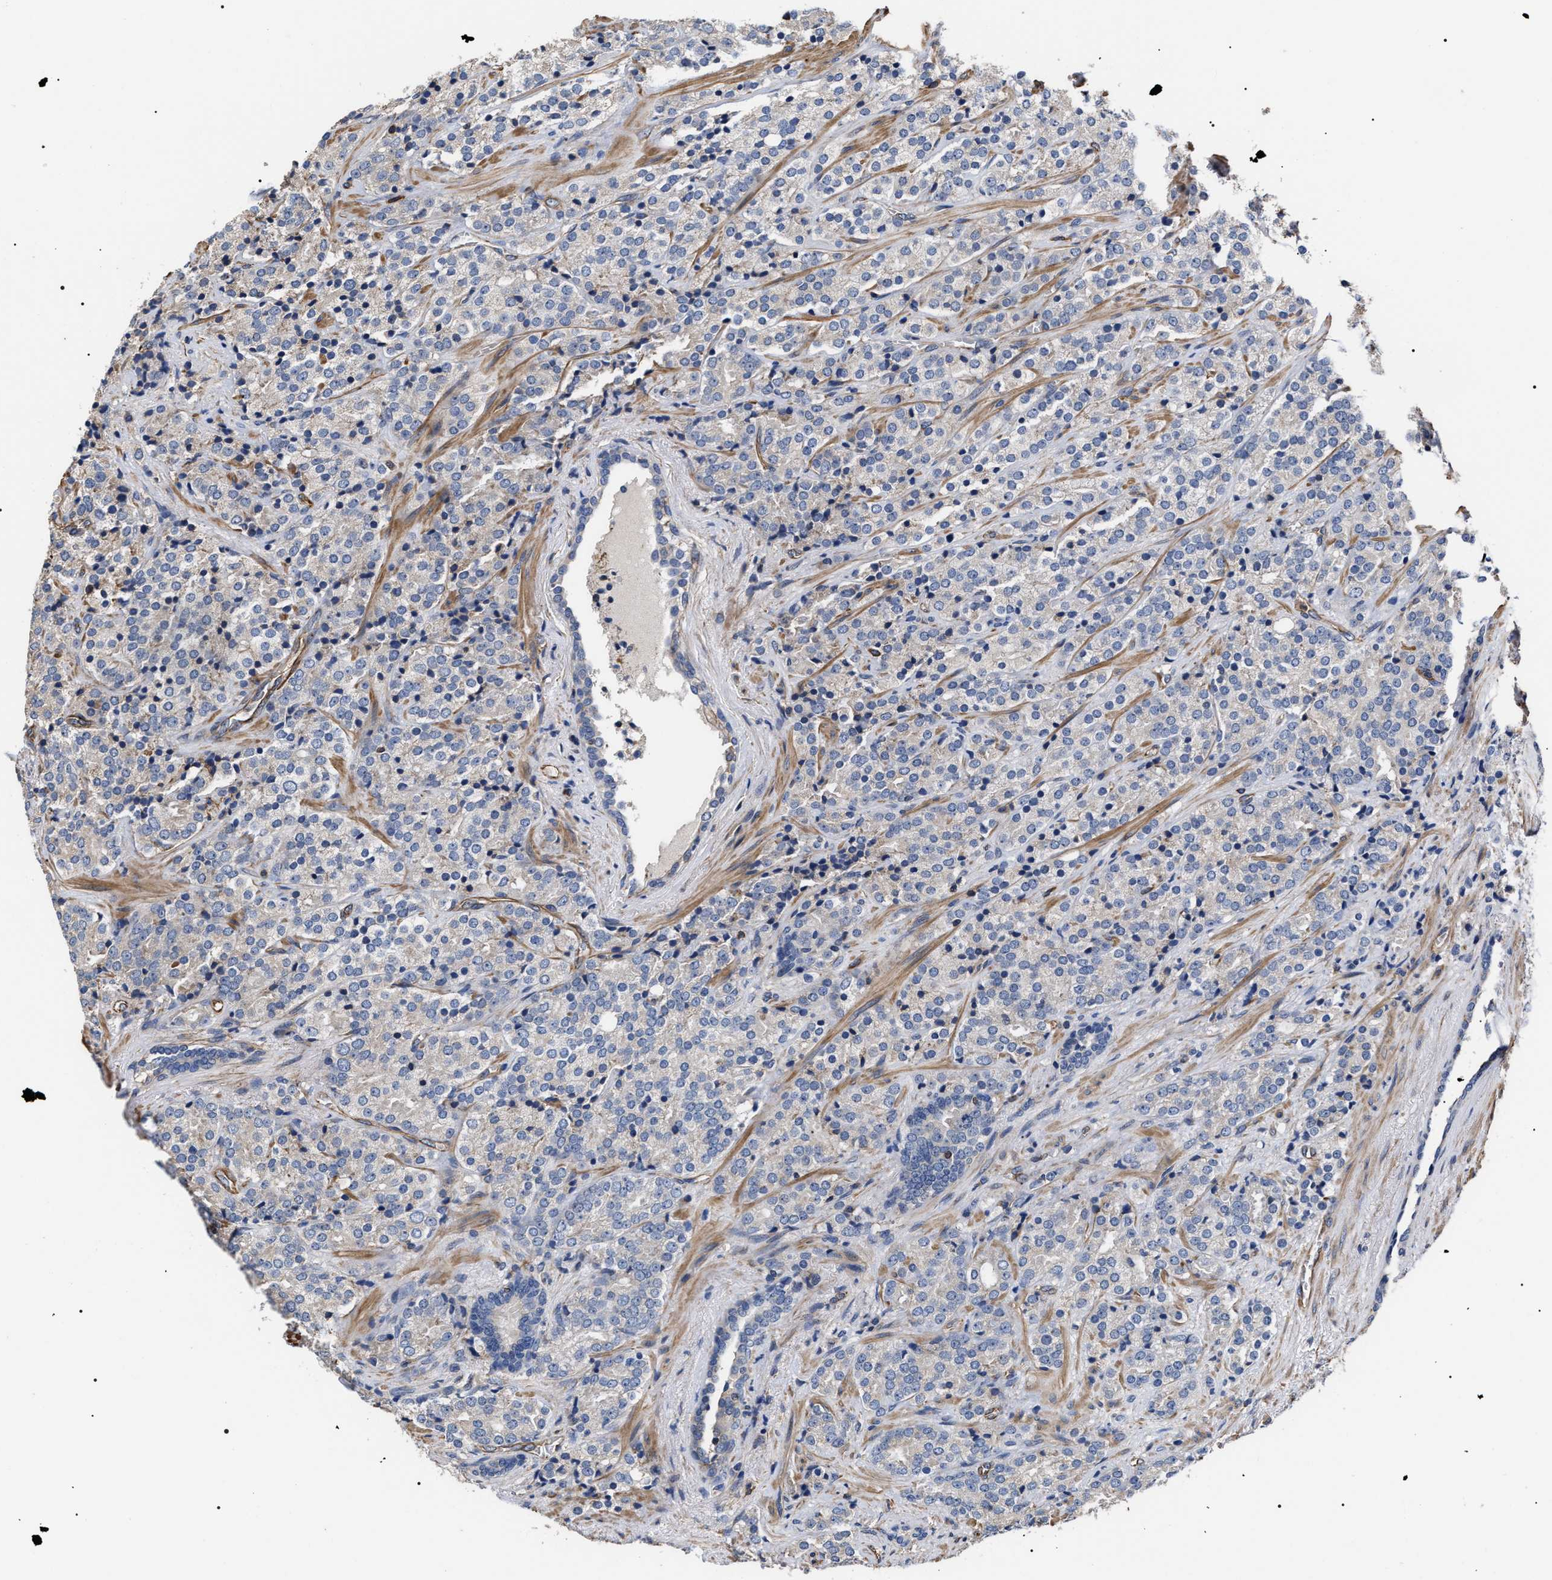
{"staining": {"intensity": "negative", "quantity": "none", "location": "none"}, "tissue": "prostate cancer", "cell_type": "Tumor cells", "image_type": "cancer", "snomed": [{"axis": "morphology", "description": "Adenocarcinoma, High grade"}, {"axis": "topography", "description": "Prostate"}], "caption": "The micrograph demonstrates no significant expression in tumor cells of adenocarcinoma (high-grade) (prostate).", "gene": "TSPAN33", "patient": {"sex": "male", "age": 71}}